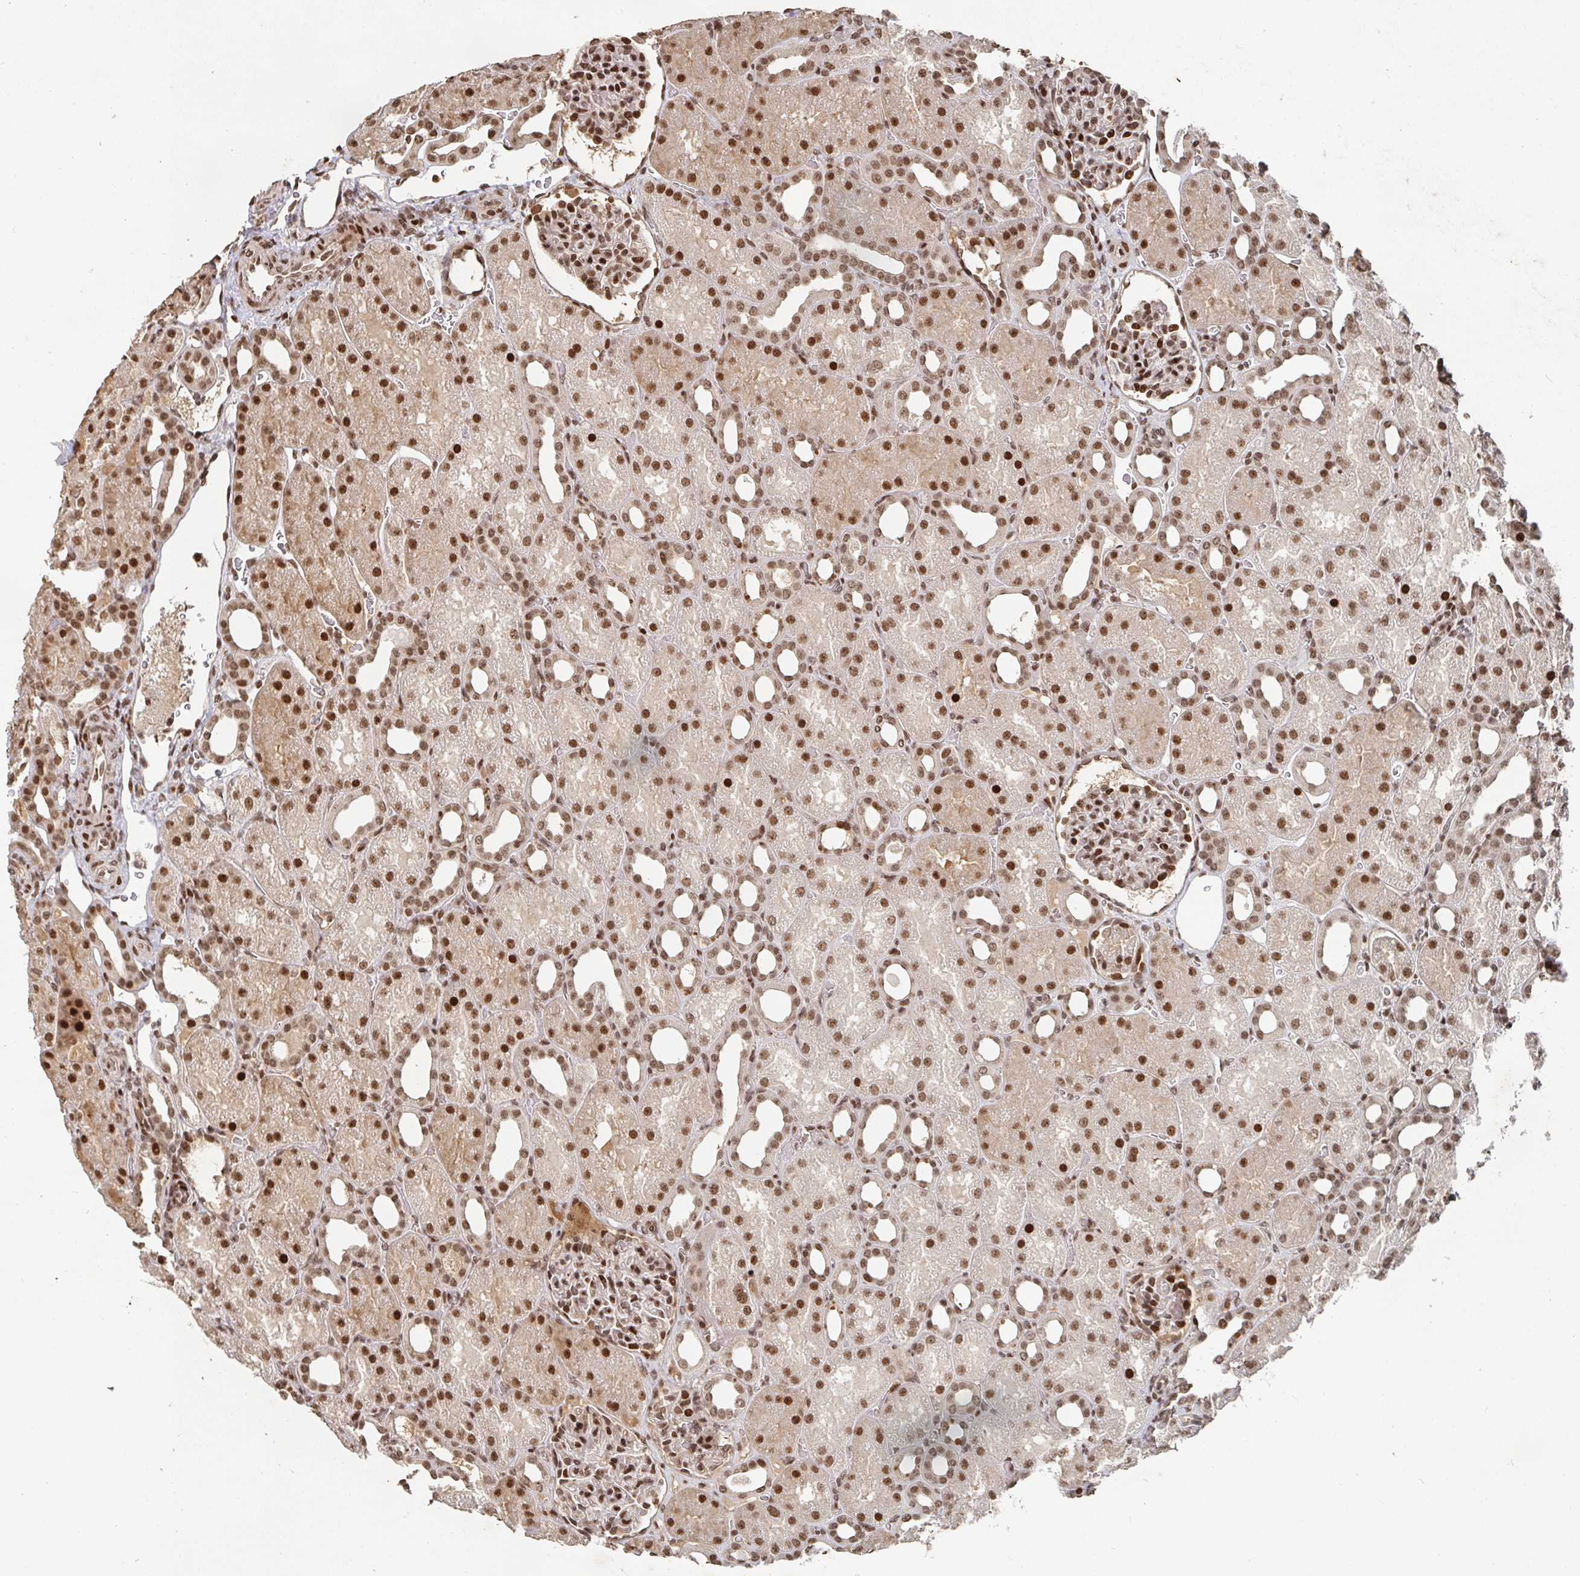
{"staining": {"intensity": "strong", "quantity": "25%-75%", "location": "nuclear"}, "tissue": "kidney", "cell_type": "Cells in glomeruli", "image_type": "normal", "snomed": [{"axis": "morphology", "description": "Normal tissue, NOS"}, {"axis": "topography", "description": "Kidney"}], "caption": "Immunohistochemical staining of benign kidney demonstrates 25%-75% levels of strong nuclear protein expression in about 25%-75% of cells in glomeruli. The staining is performed using DAB brown chromogen to label protein expression. The nuclei are counter-stained blue using hematoxylin.", "gene": "ZDHHC12", "patient": {"sex": "male", "age": 2}}